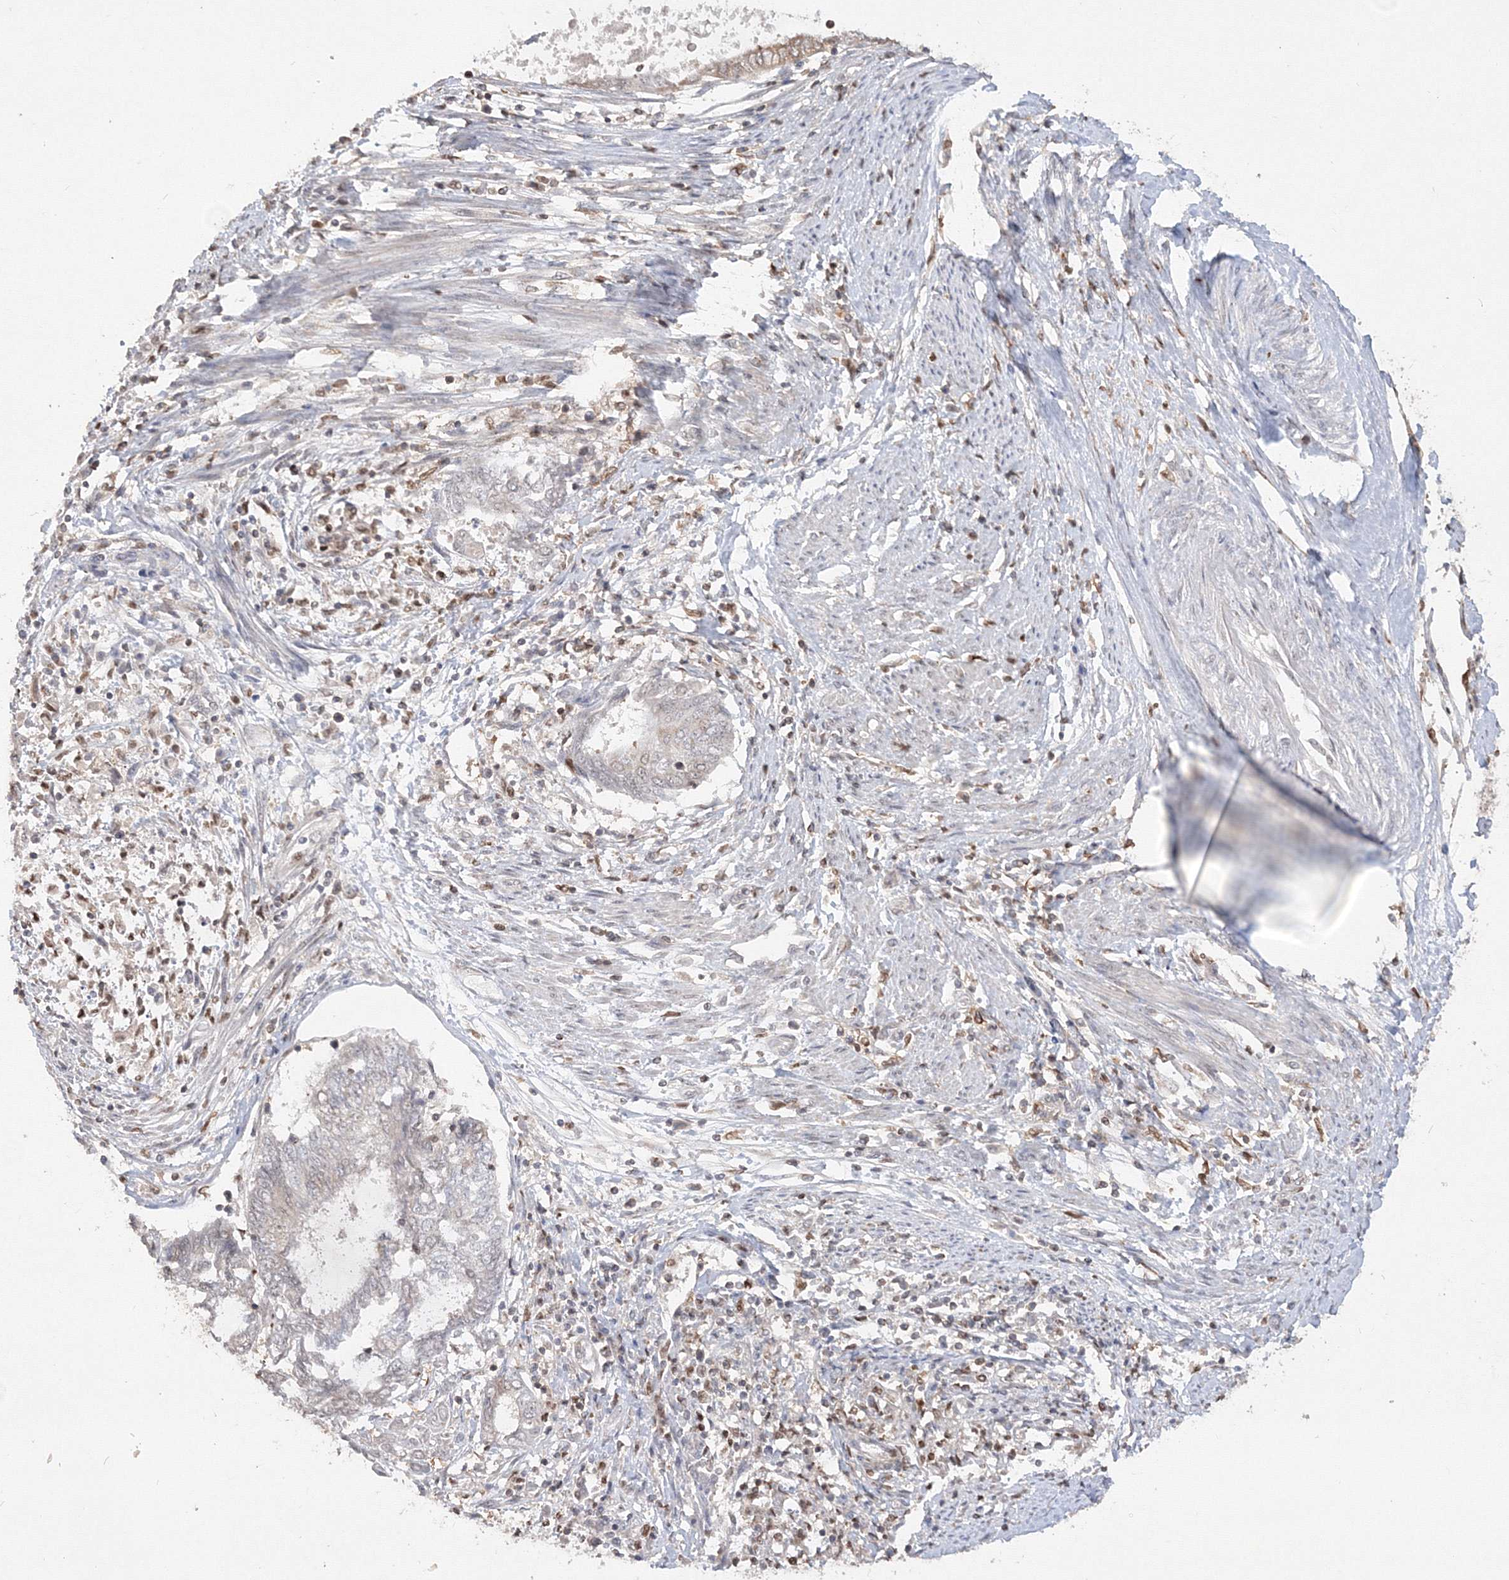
{"staining": {"intensity": "moderate", "quantity": "25%-75%", "location": "cytoplasmic/membranous"}, "tissue": "endometrial cancer", "cell_type": "Tumor cells", "image_type": "cancer", "snomed": [{"axis": "morphology", "description": "Adenocarcinoma, NOS"}, {"axis": "topography", "description": "Uterus"}, {"axis": "topography", "description": "Endometrium"}], "caption": "Human endometrial adenocarcinoma stained for a protein (brown) shows moderate cytoplasmic/membranous positive expression in approximately 25%-75% of tumor cells.", "gene": "TMEM50B", "patient": {"sex": "female", "age": 70}}